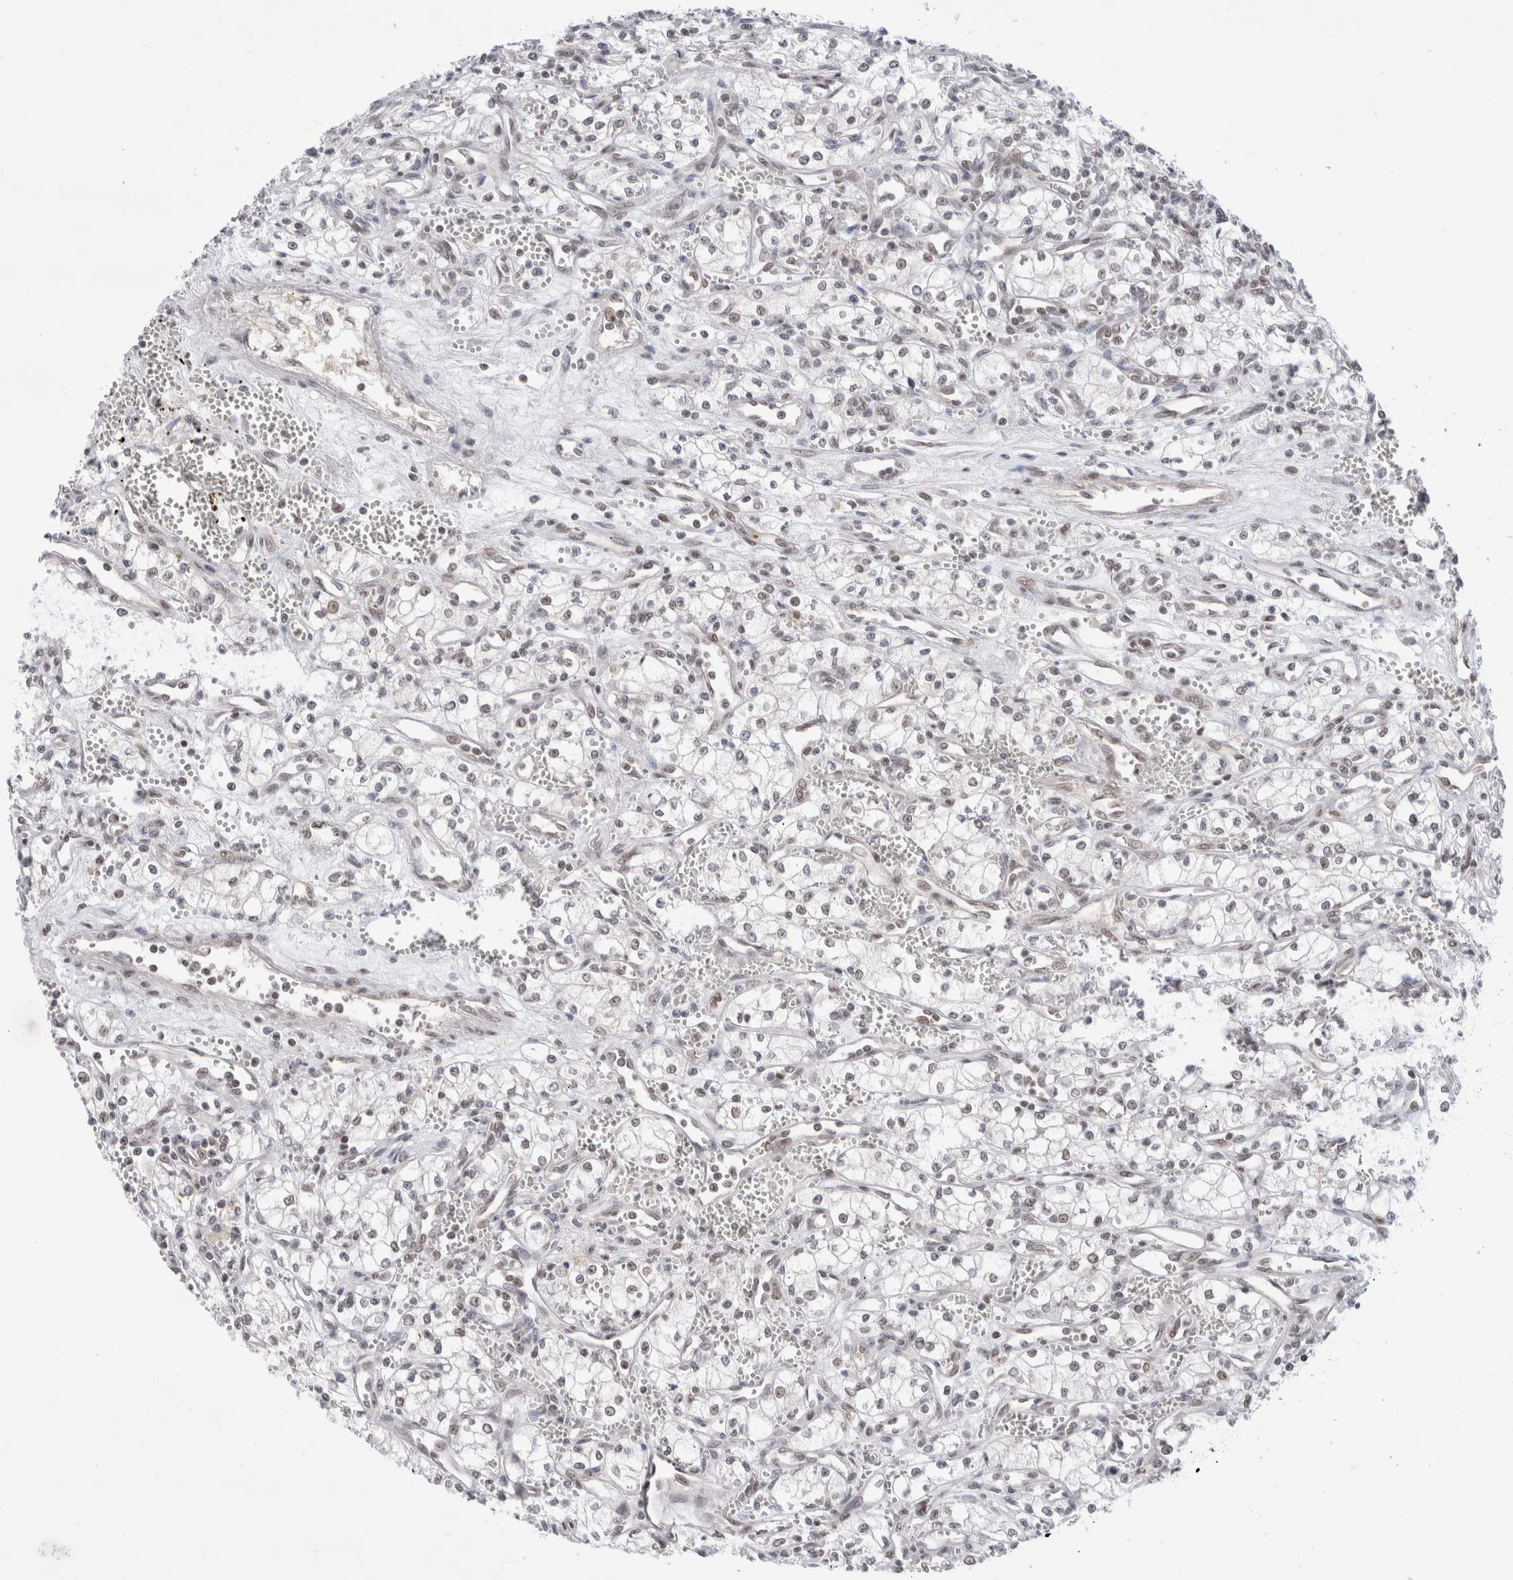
{"staining": {"intensity": "negative", "quantity": "none", "location": "none"}, "tissue": "renal cancer", "cell_type": "Tumor cells", "image_type": "cancer", "snomed": [{"axis": "morphology", "description": "Adenocarcinoma, NOS"}, {"axis": "topography", "description": "Kidney"}], "caption": "A high-resolution photomicrograph shows immunohistochemistry (IHC) staining of renal cancer, which exhibits no significant positivity in tumor cells. (Brightfield microscopy of DAB (3,3'-diaminobenzidine) IHC at high magnification).", "gene": "GATAD2A", "patient": {"sex": "male", "age": 59}}